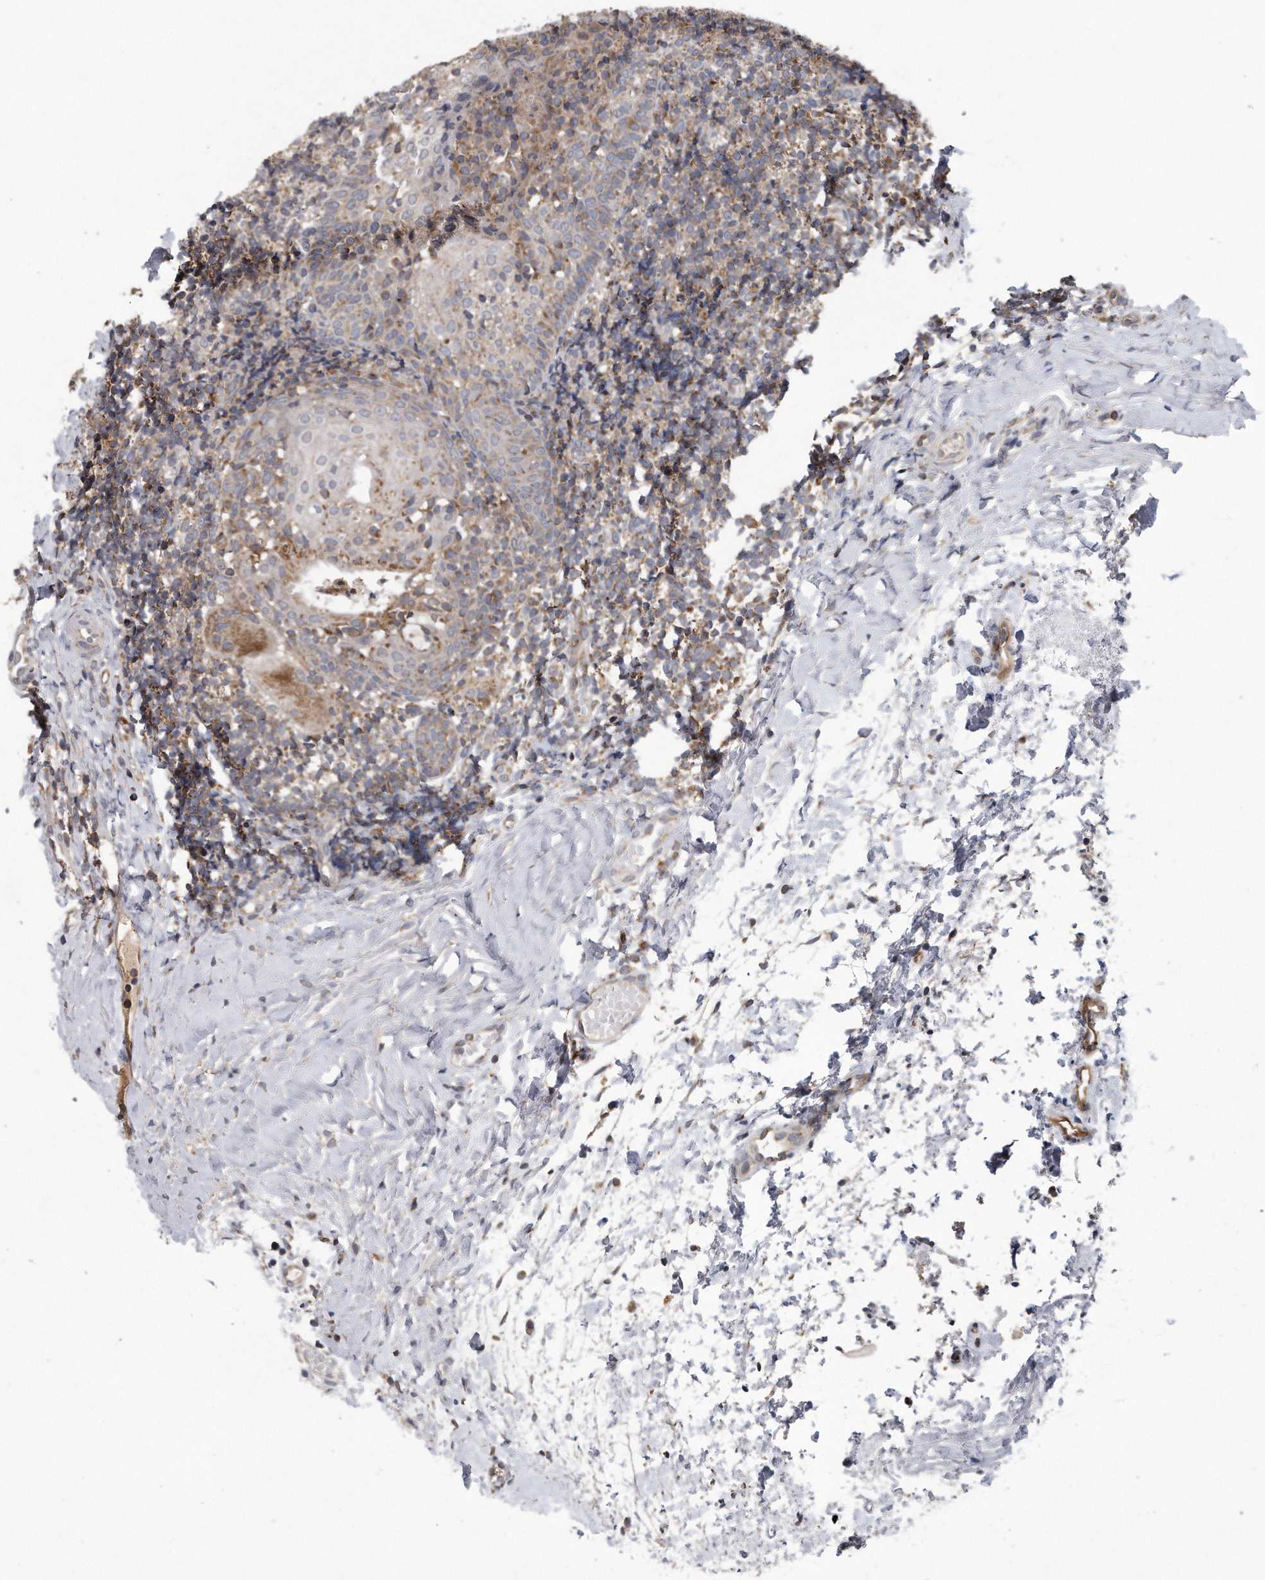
{"staining": {"intensity": "moderate", "quantity": "25%-75%", "location": "cytoplasmic/membranous"}, "tissue": "tonsil", "cell_type": "Germinal center cells", "image_type": "normal", "snomed": [{"axis": "morphology", "description": "Normal tissue, NOS"}, {"axis": "topography", "description": "Tonsil"}], "caption": "Germinal center cells display moderate cytoplasmic/membranous expression in approximately 25%-75% of cells in unremarkable tonsil.", "gene": "LYRM4", "patient": {"sex": "female", "age": 19}}